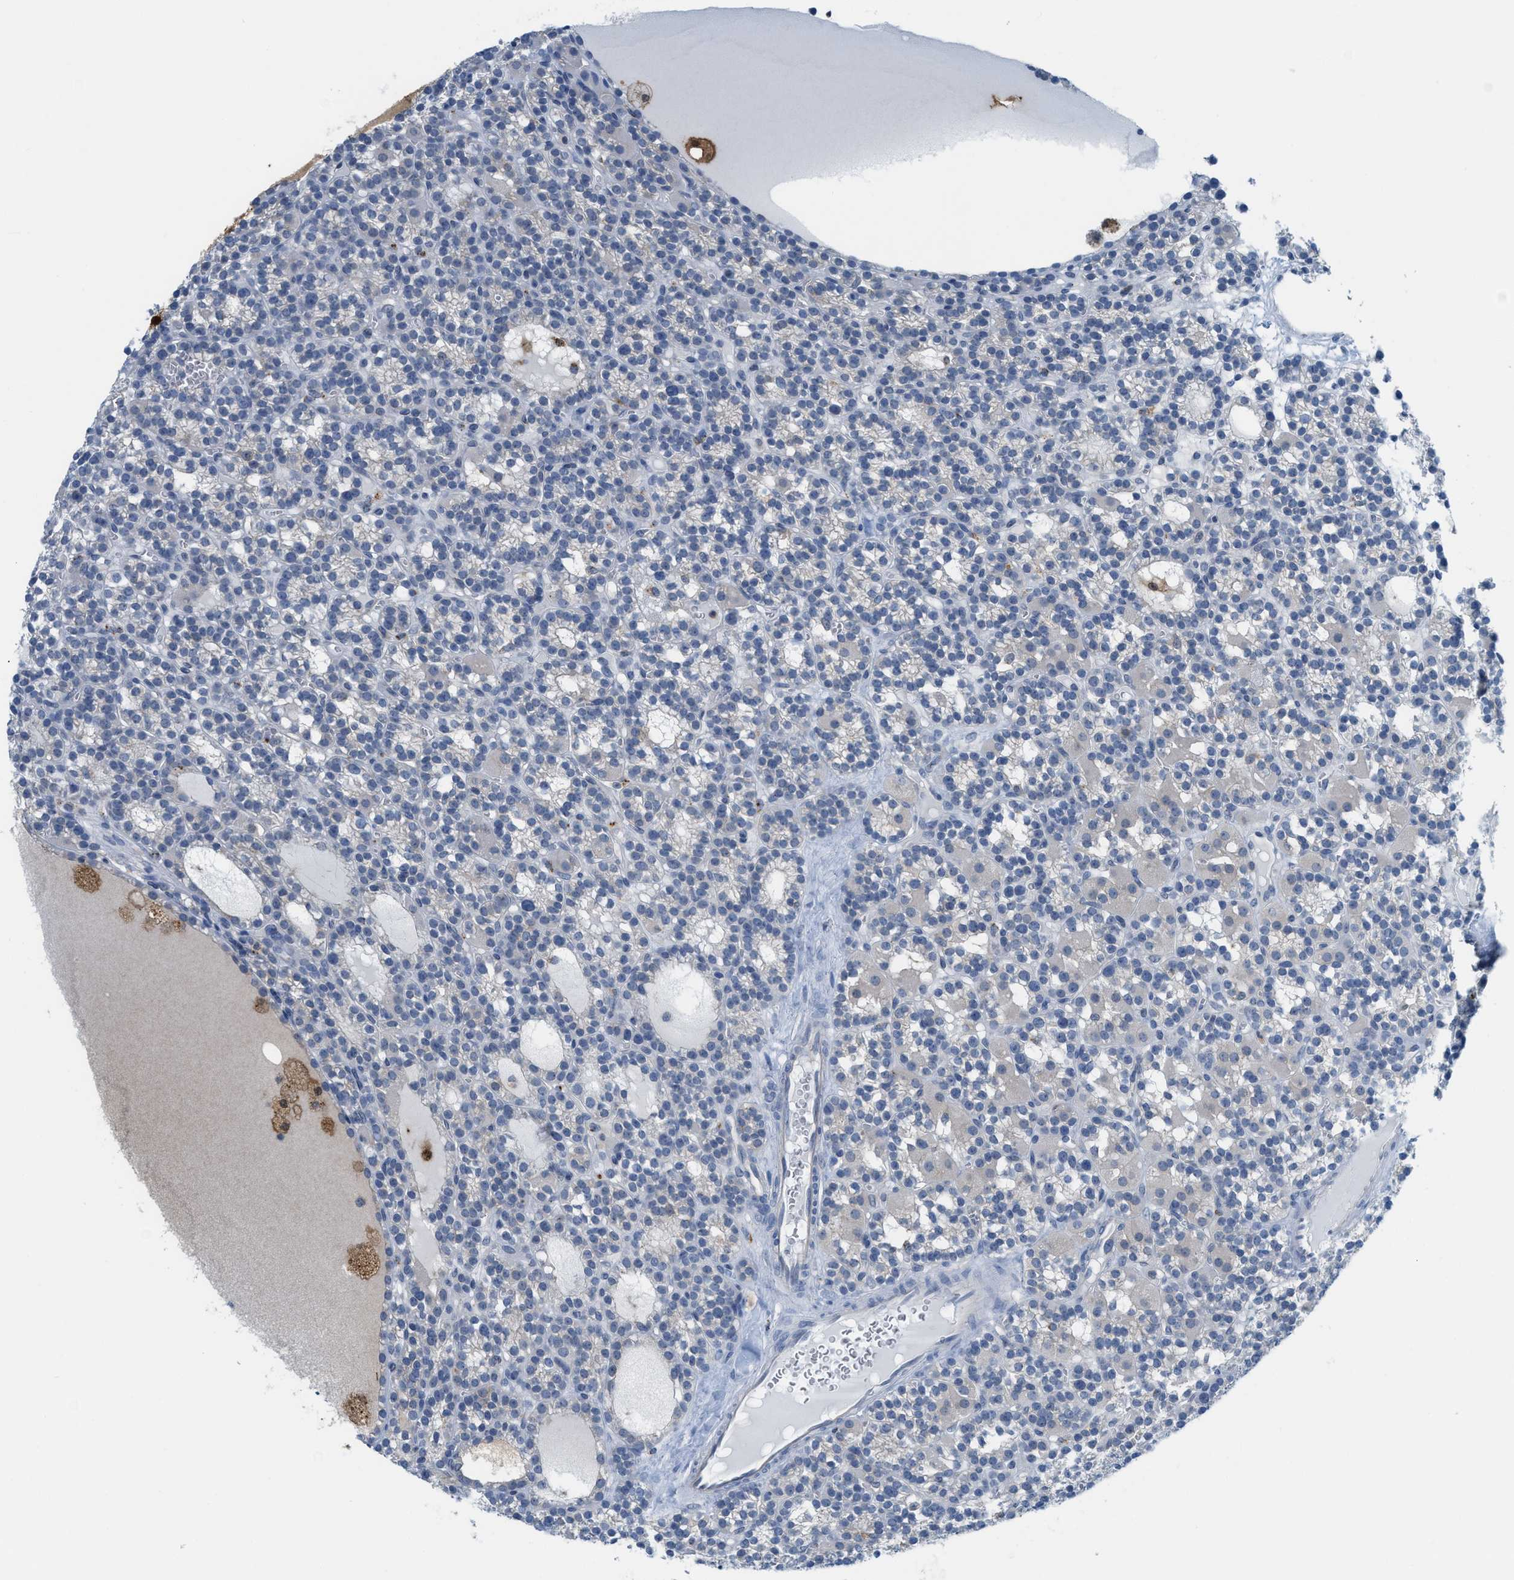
{"staining": {"intensity": "weak", "quantity": ">75%", "location": "cytoplasmic/membranous"}, "tissue": "parathyroid gland", "cell_type": "Glandular cells", "image_type": "normal", "snomed": [{"axis": "morphology", "description": "Normal tissue, NOS"}, {"axis": "morphology", "description": "Adenoma, NOS"}, {"axis": "topography", "description": "Parathyroid gland"}], "caption": "The image reveals staining of normal parathyroid gland, revealing weak cytoplasmic/membranous protein expression (brown color) within glandular cells.", "gene": "CSTB", "patient": {"sex": "female", "age": 58}}